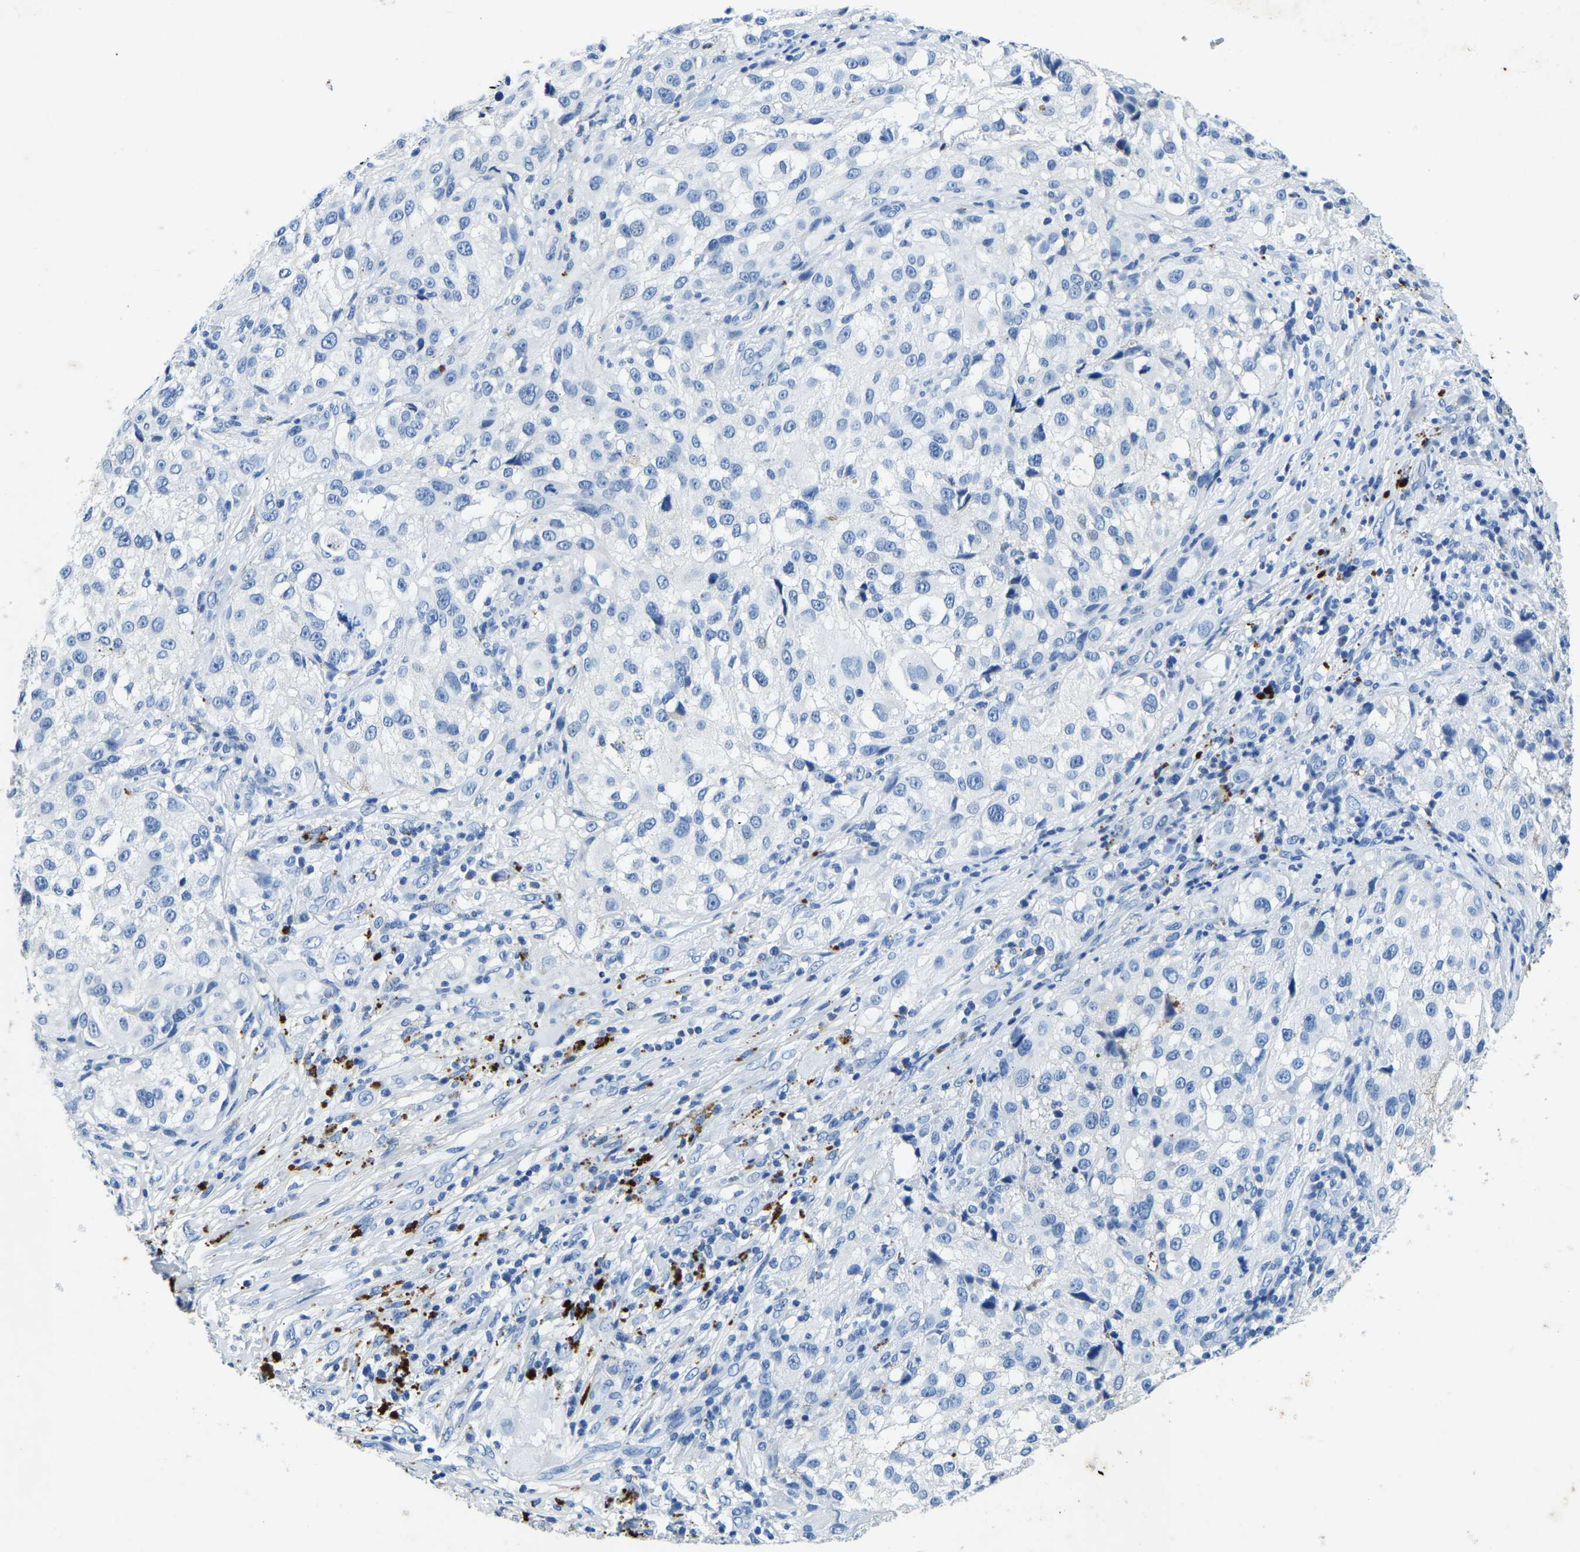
{"staining": {"intensity": "negative", "quantity": "none", "location": "none"}, "tissue": "melanoma", "cell_type": "Tumor cells", "image_type": "cancer", "snomed": [{"axis": "morphology", "description": "Necrosis, NOS"}, {"axis": "morphology", "description": "Malignant melanoma, NOS"}, {"axis": "topography", "description": "Skin"}], "caption": "There is no significant expression in tumor cells of malignant melanoma.", "gene": "UBN2", "patient": {"sex": "female", "age": 87}}